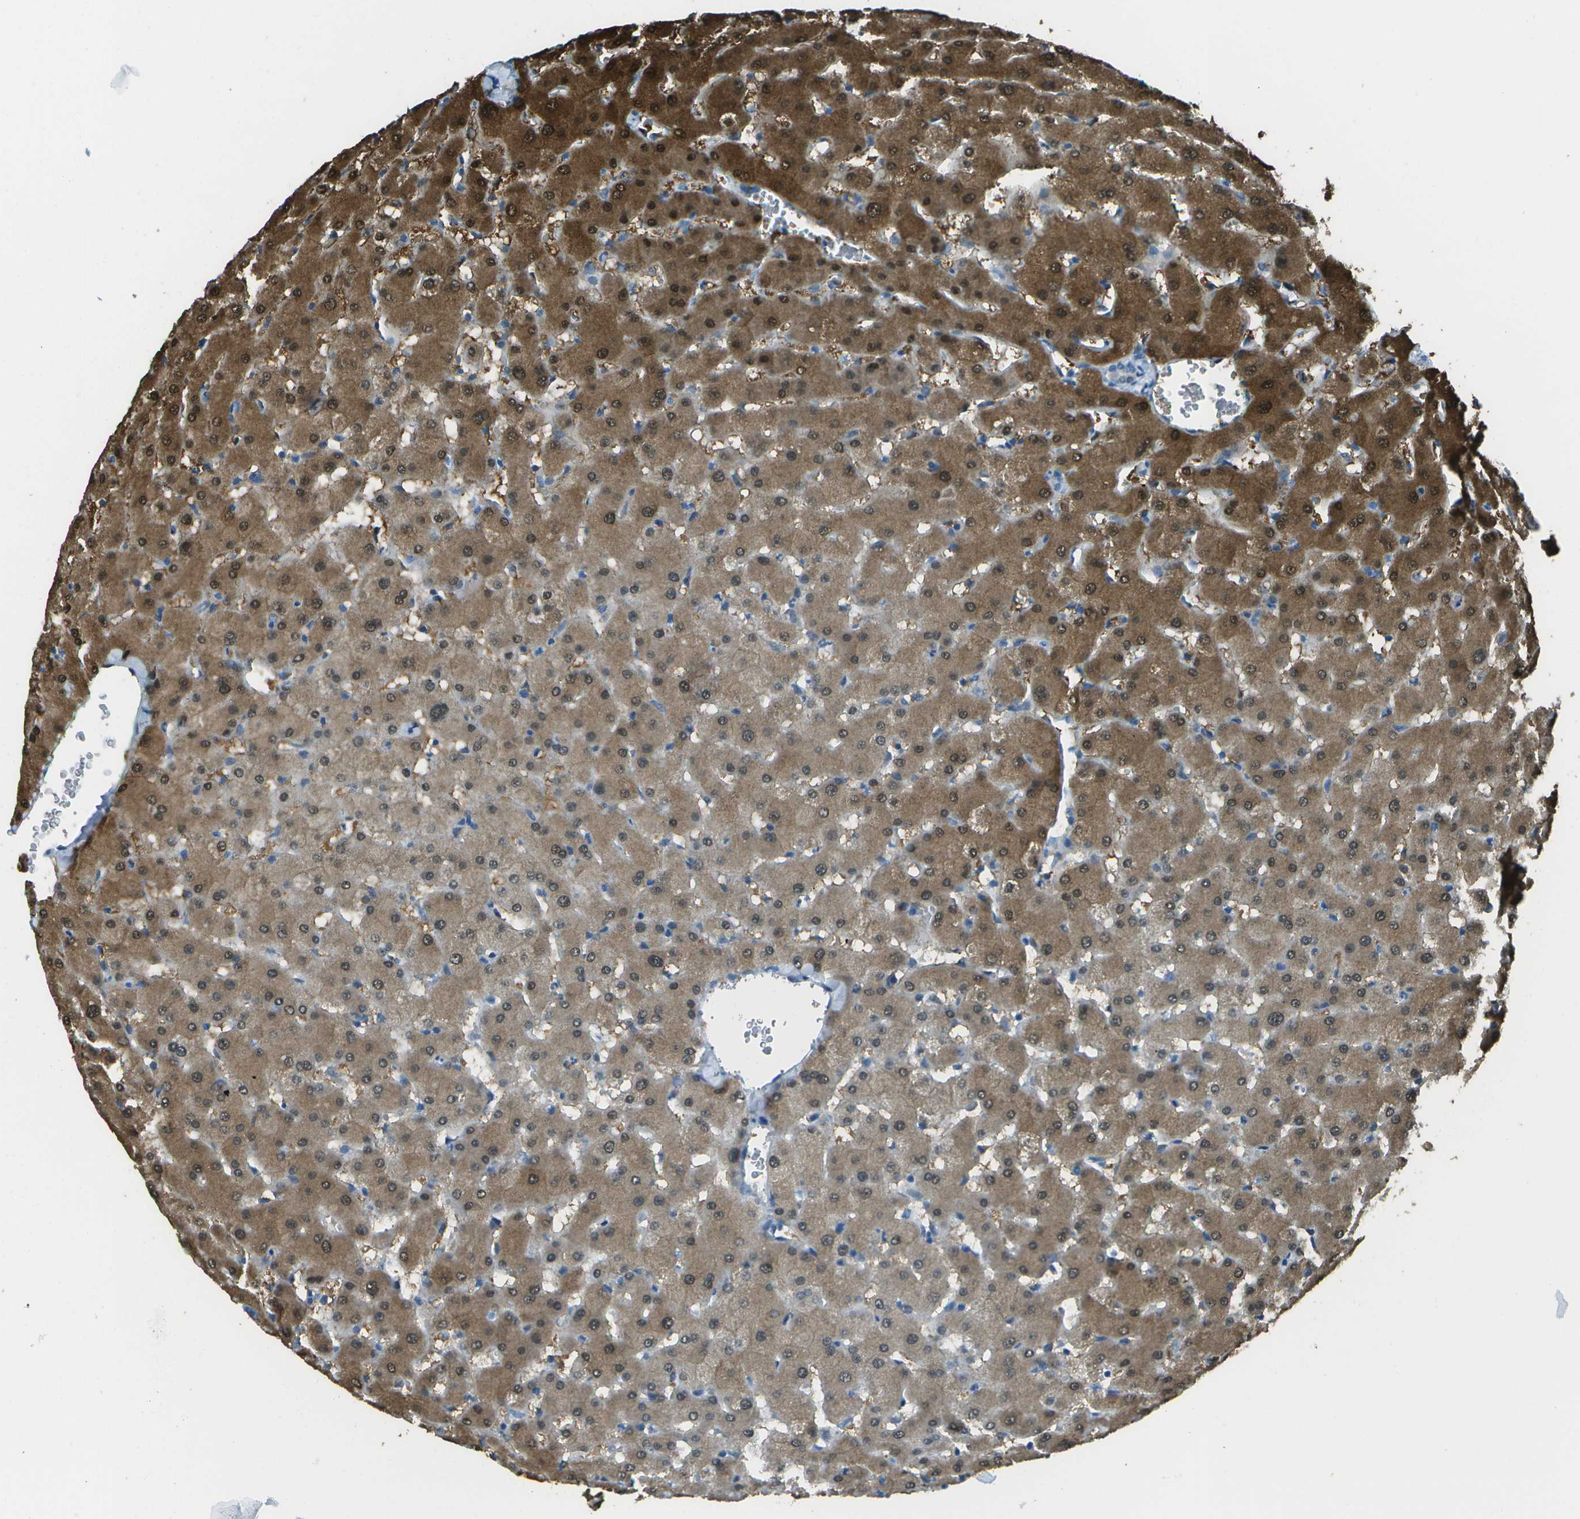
{"staining": {"intensity": "negative", "quantity": "none", "location": "none"}, "tissue": "liver", "cell_type": "Cholangiocytes", "image_type": "normal", "snomed": [{"axis": "morphology", "description": "Normal tissue, NOS"}, {"axis": "topography", "description": "Liver"}], "caption": "The image displays no significant staining in cholangiocytes of liver.", "gene": "ASL", "patient": {"sex": "female", "age": 63}}